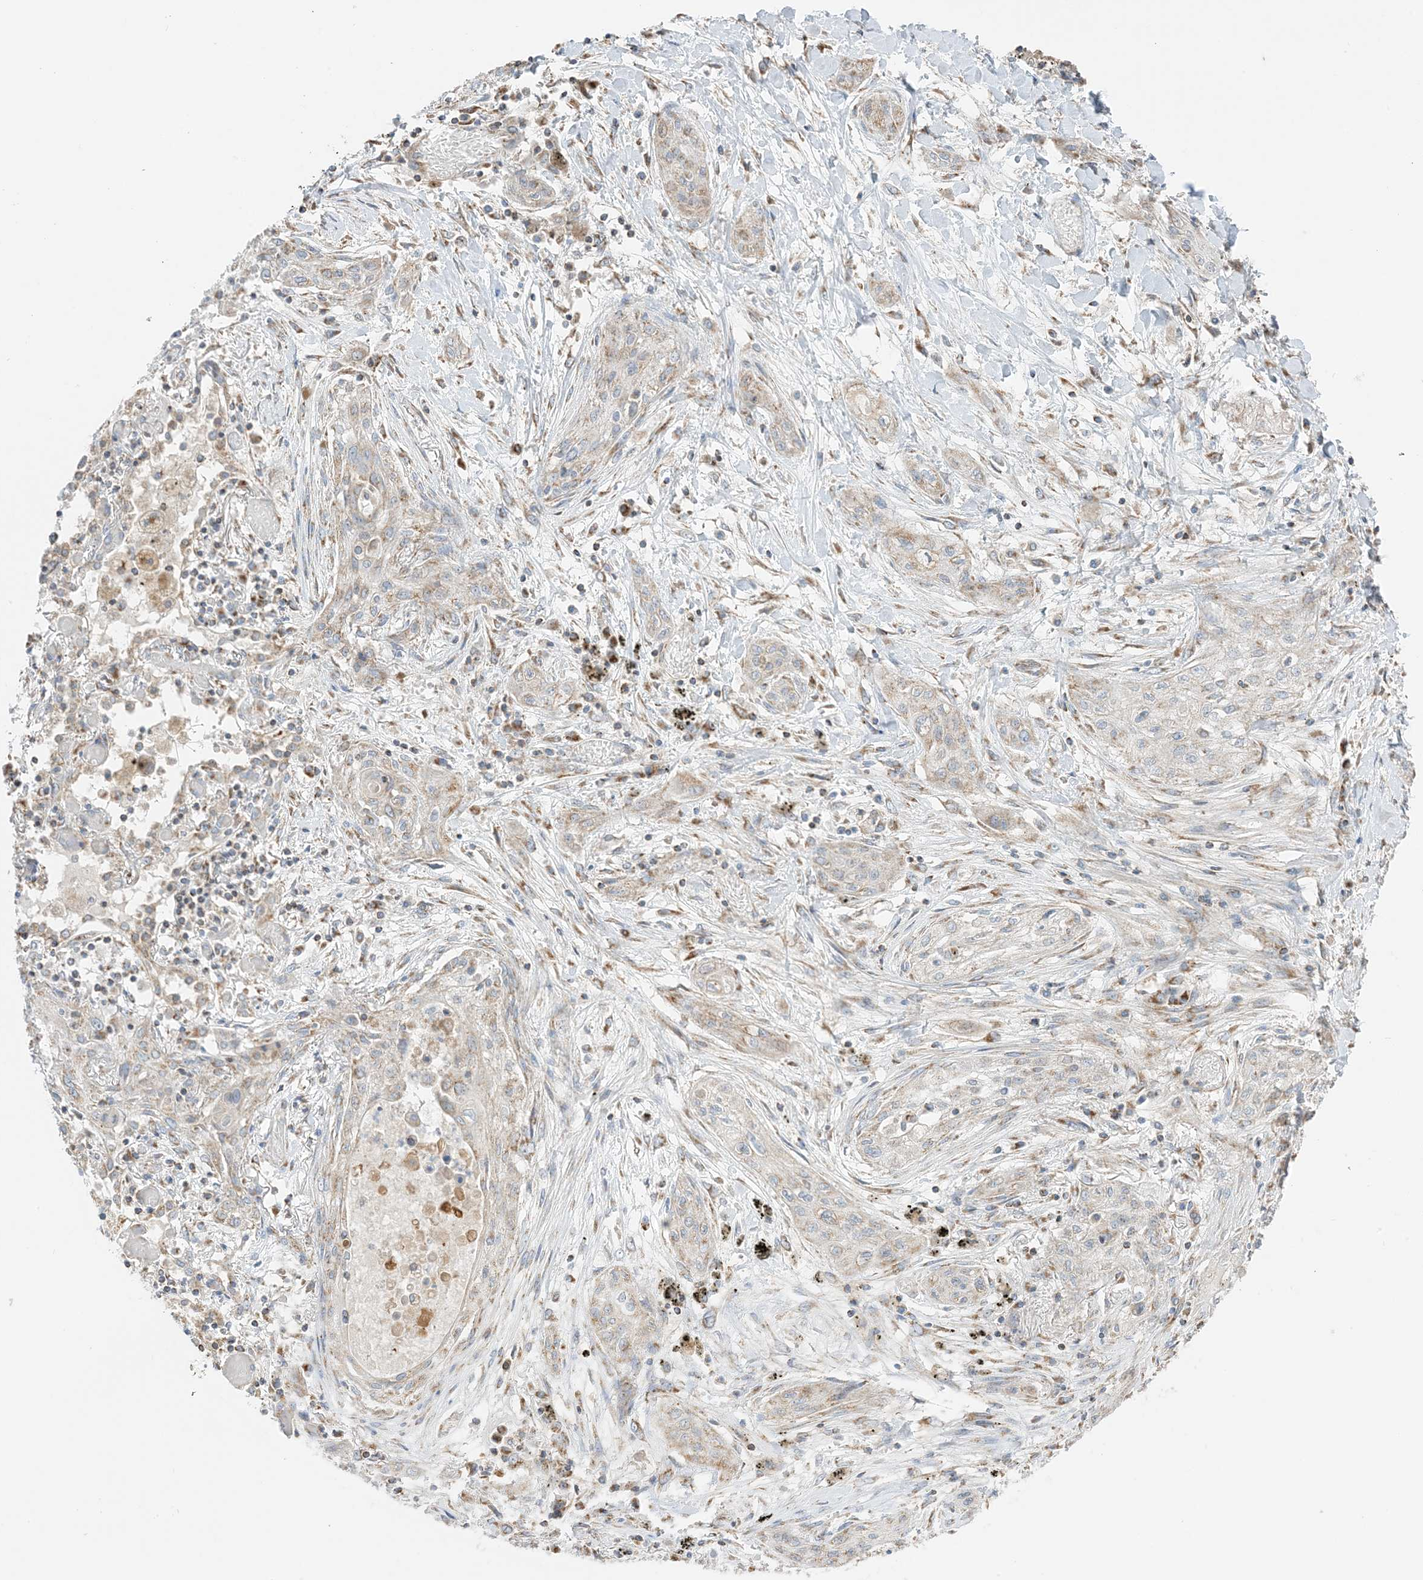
{"staining": {"intensity": "moderate", "quantity": "<25%", "location": "cytoplasmic/membranous"}, "tissue": "lung cancer", "cell_type": "Tumor cells", "image_type": "cancer", "snomed": [{"axis": "morphology", "description": "Squamous cell carcinoma, NOS"}, {"axis": "topography", "description": "Lung"}], "caption": "Squamous cell carcinoma (lung) stained for a protein (brown) displays moderate cytoplasmic/membranous positive staining in approximately <25% of tumor cells.", "gene": "SLC25A12", "patient": {"sex": "female", "age": 47}}